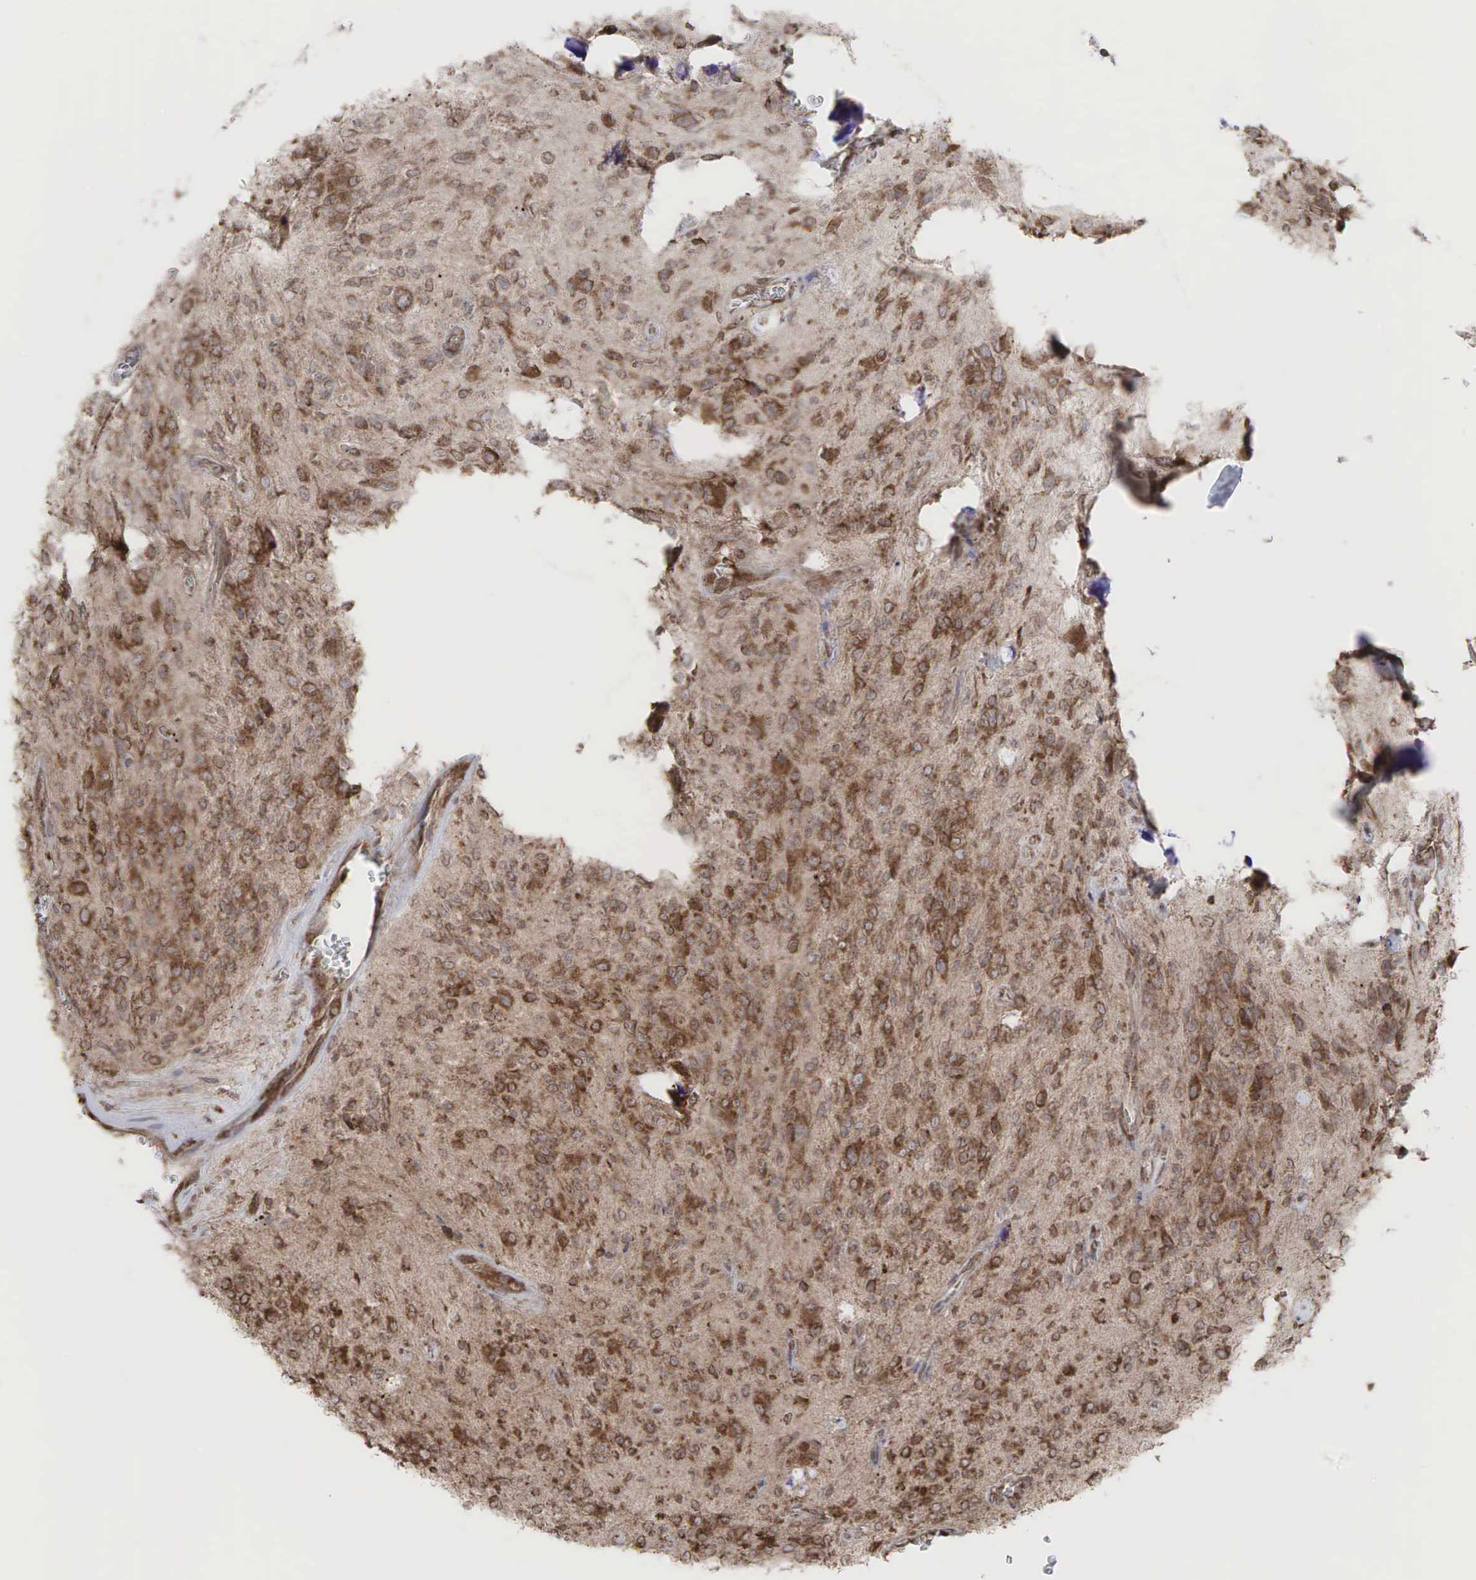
{"staining": {"intensity": "moderate", "quantity": ">75%", "location": "cytoplasmic/membranous"}, "tissue": "glioma", "cell_type": "Tumor cells", "image_type": "cancer", "snomed": [{"axis": "morphology", "description": "Glioma, malignant, Low grade"}, {"axis": "topography", "description": "Brain"}], "caption": "IHC histopathology image of neoplastic tissue: malignant glioma (low-grade) stained using IHC demonstrates medium levels of moderate protein expression localized specifically in the cytoplasmic/membranous of tumor cells, appearing as a cytoplasmic/membranous brown color.", "gene": "PABPC5", "patient": {"sex": "female", "age": 15}}